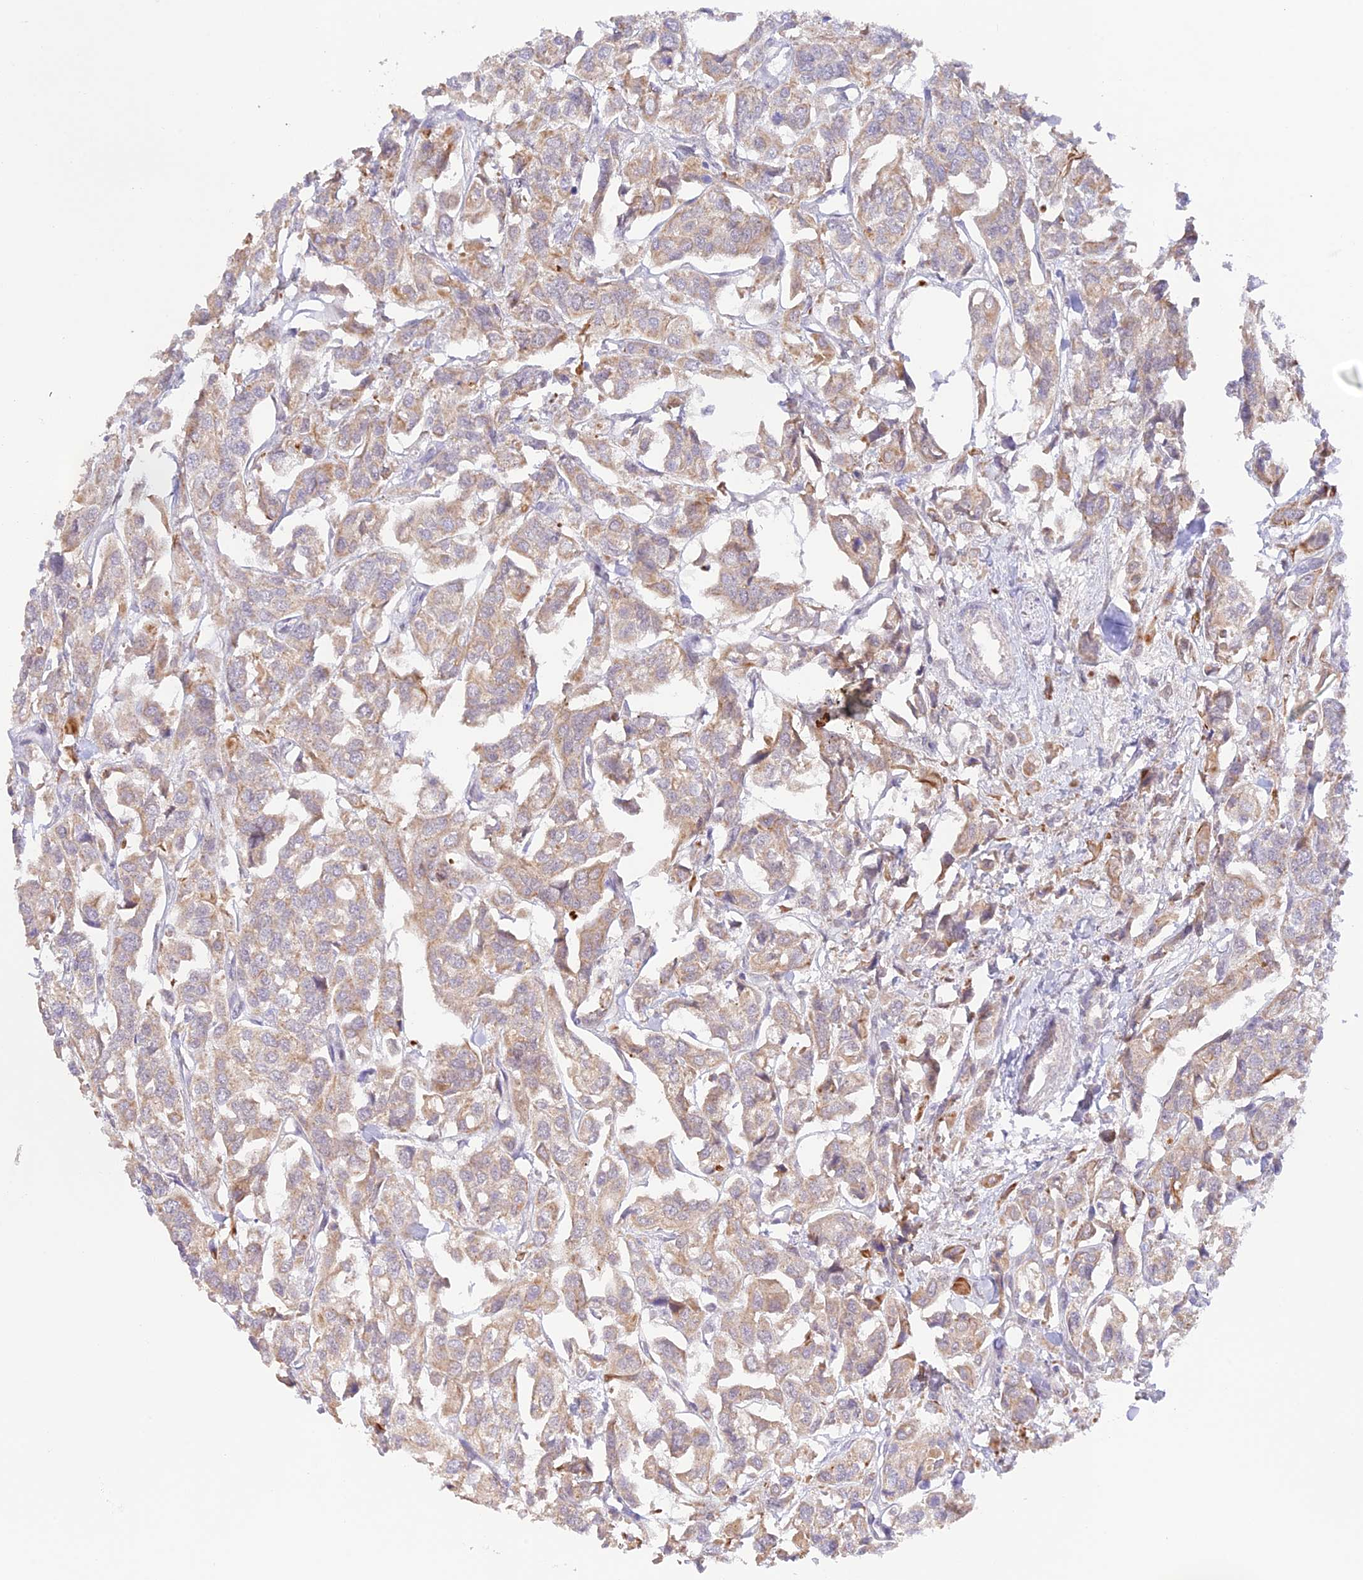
{"staining": {"intensity": "weak", "quantity": ">75%", "location": "cytoplasmic/membranous"}, "tissue": "urothelial cancer", "cell_type": "Tumor cells", "image_type": "cancer", "snomed": [{"axis": "morphology", "description": "Urothelial carcinoma, High grade"}, {"axis": "topography", "description": "Urinary bladder"}], "caption": "Human urothelial carcinoma (high-grade) stained with a protein marker reveals weak staining in tumor cells.", "gene": "CAMSAP3", "patient": {"sex": "male", "age": 67}}